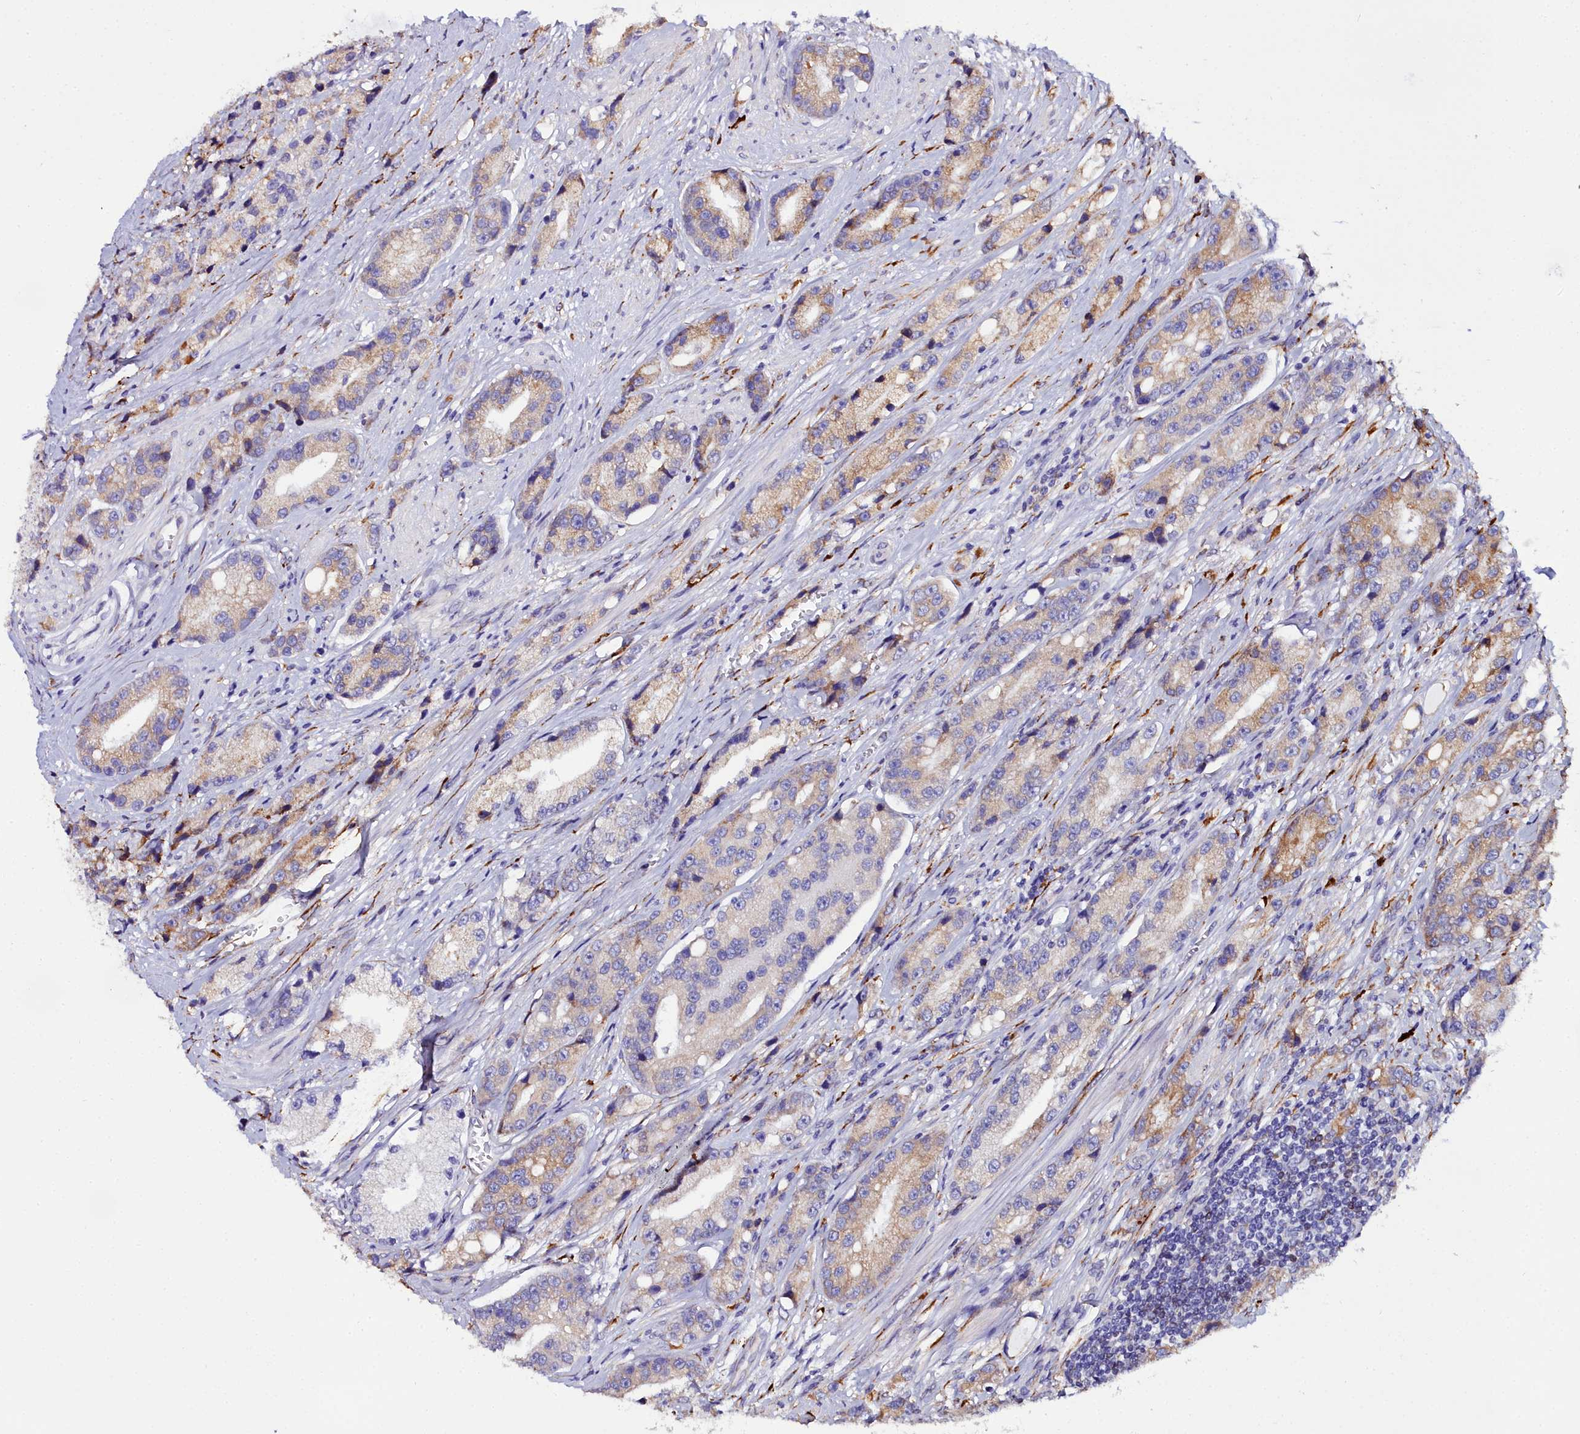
{"staining": {"intensity": "moderate", "quantity": "<25%", "location": "cytoplasmic/membranous"}, "tissue": "prostate cancer", "cell_type": "Tumor cells", "image_type": "cancer", "snomed": [{"axis": "morphology", "description": "Adenocarcinoma, High grade"}, {"axis": "topography", "description": "Prostate"}], "caption": "Moderate cytoplasmic/membranous staining is seen in approximately <25% of tumor cells in prostate cancer.", "gene": "TXNDC5", "patient": {"sex": "male", "age": 74}}